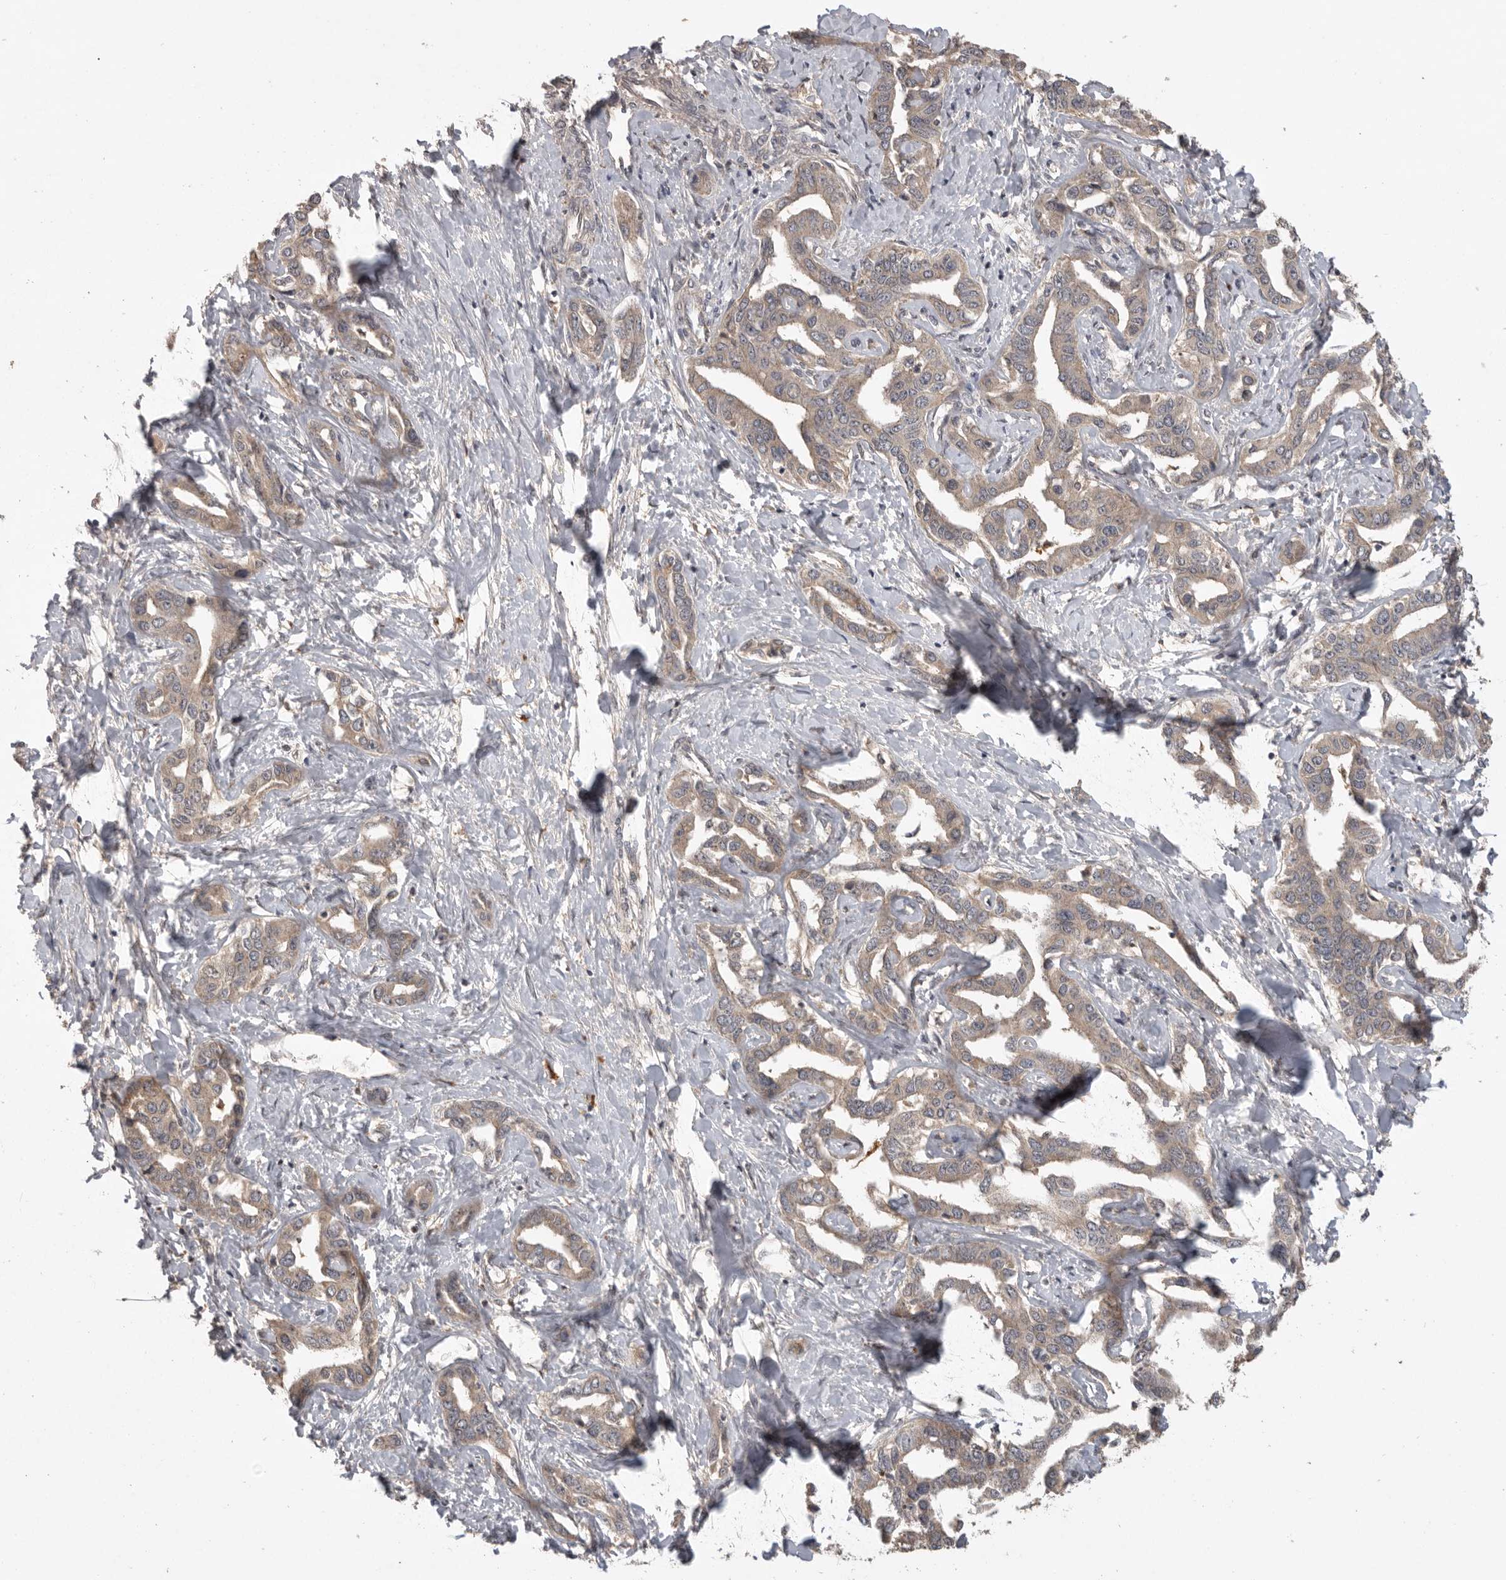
{"staining": {"intensity": "weak", "quantity": ">75%", "location": "cytoplasmic/membranous"}, "tissue": "liver cancer", "cell_type": "Tumor cells", "image_type": "cancer", "snomed": [{"axis": "morphology", "description": "Cholangiocarcinoma"}, {"axis": "topography", "description": "Liver"}], "caption": "There is low levels of weak cytoplasmic/membranous positivity in tumor cells of liver cholangiocarcinoma, as demonstrated by immunohistochemical staining (brown color).", "gene": "ADAMTS4", "patient": {"sex": "male", "age": 59}}